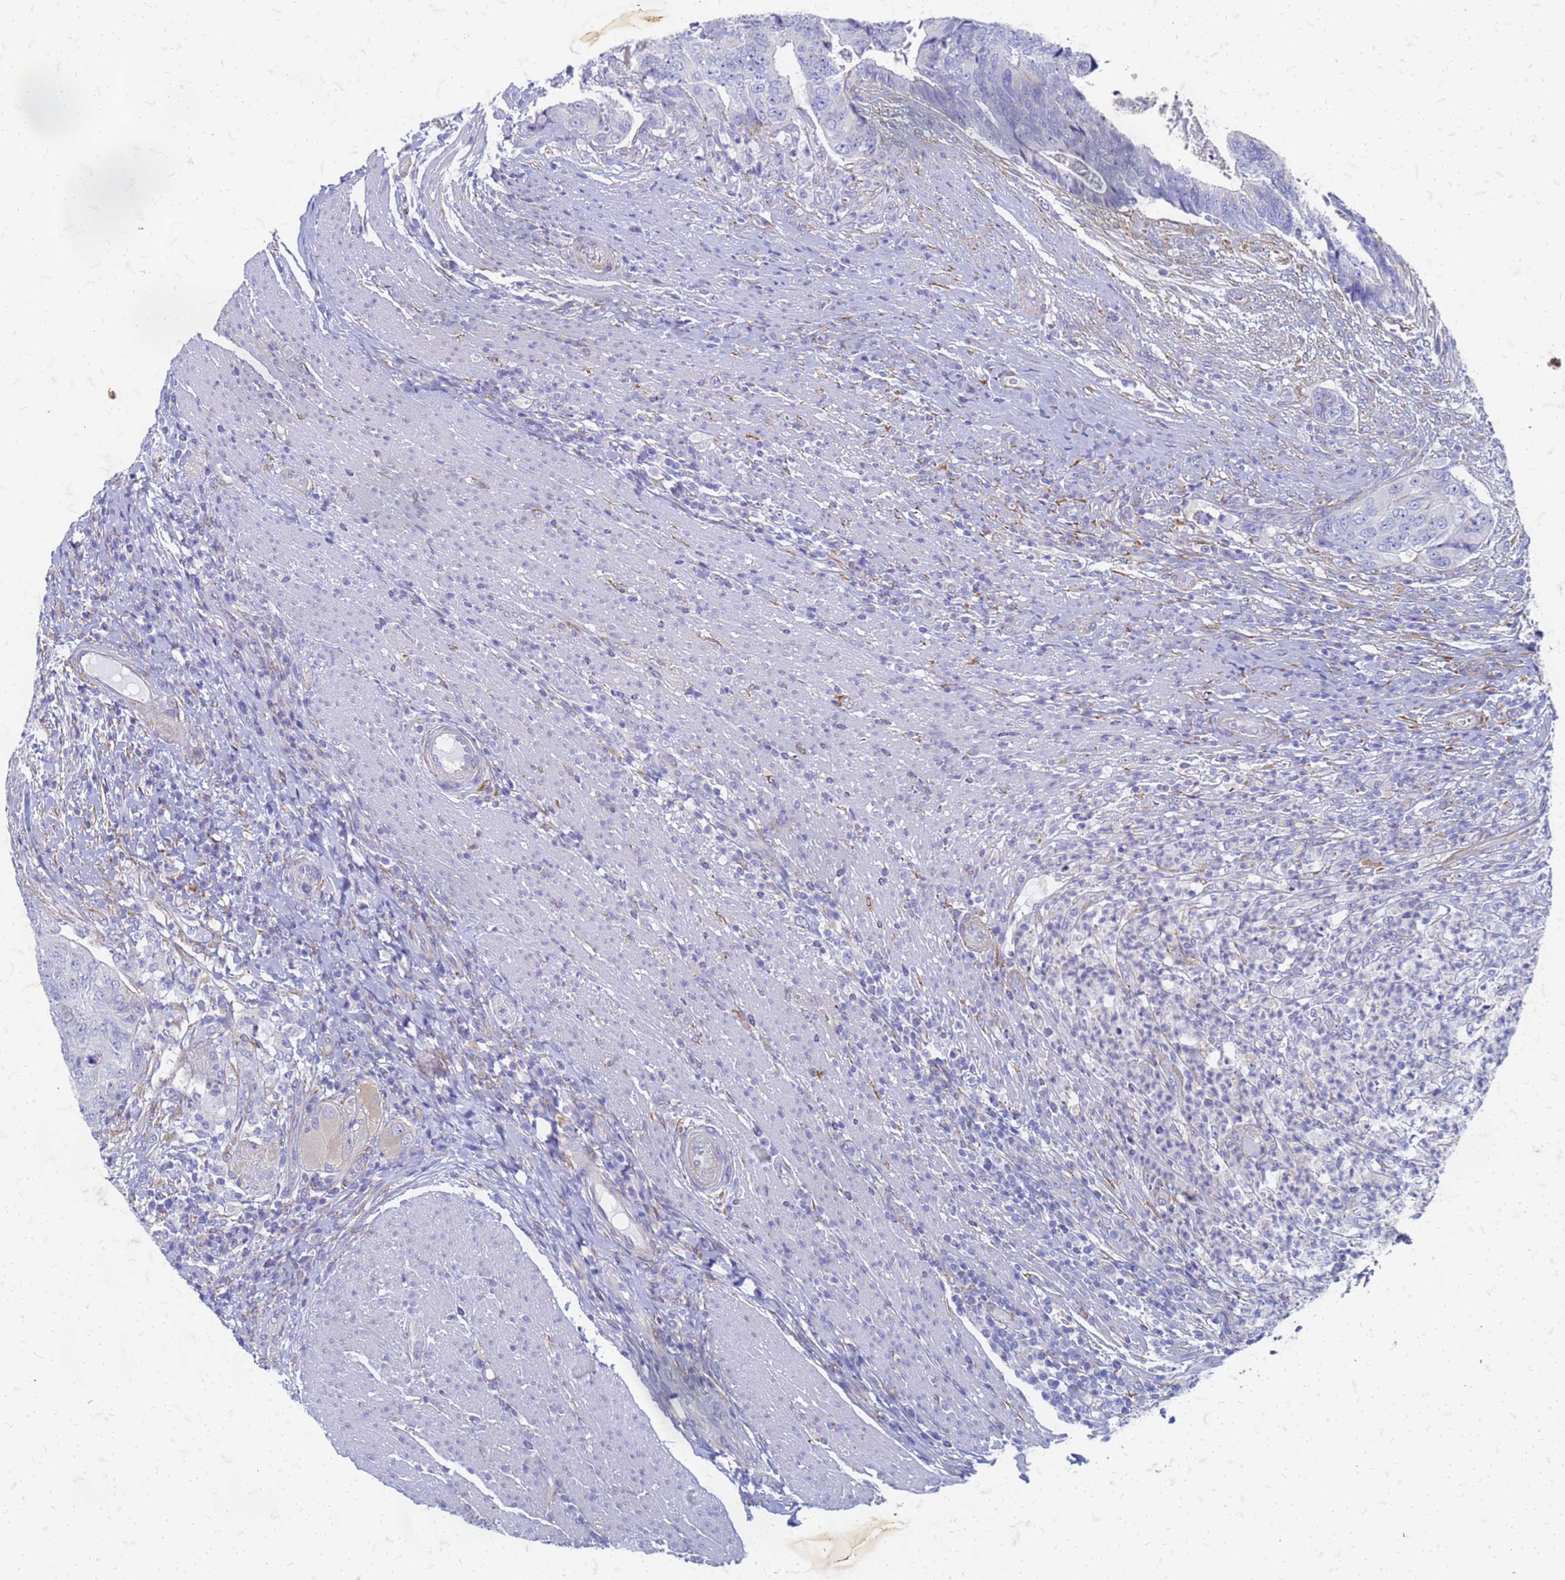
{"staining": {"intensity": "negative", "quantity": "none", "location": "none"}, "tissue": "colorectal cancer", "cell_type": "Tumor cells", "image_type": "cancer", "snomed": [{"axis": "morphology", "description": "Adenocarcinoma, NOS"}, {"axis": "topography", "description": "Colon"}], "caption": "There is no significant positivity in tumor cells of colorectal cancer. Nuclei are stained in blue.", "gene": "TRIM64B", "patient": {"sex": "female", "age": 67}}